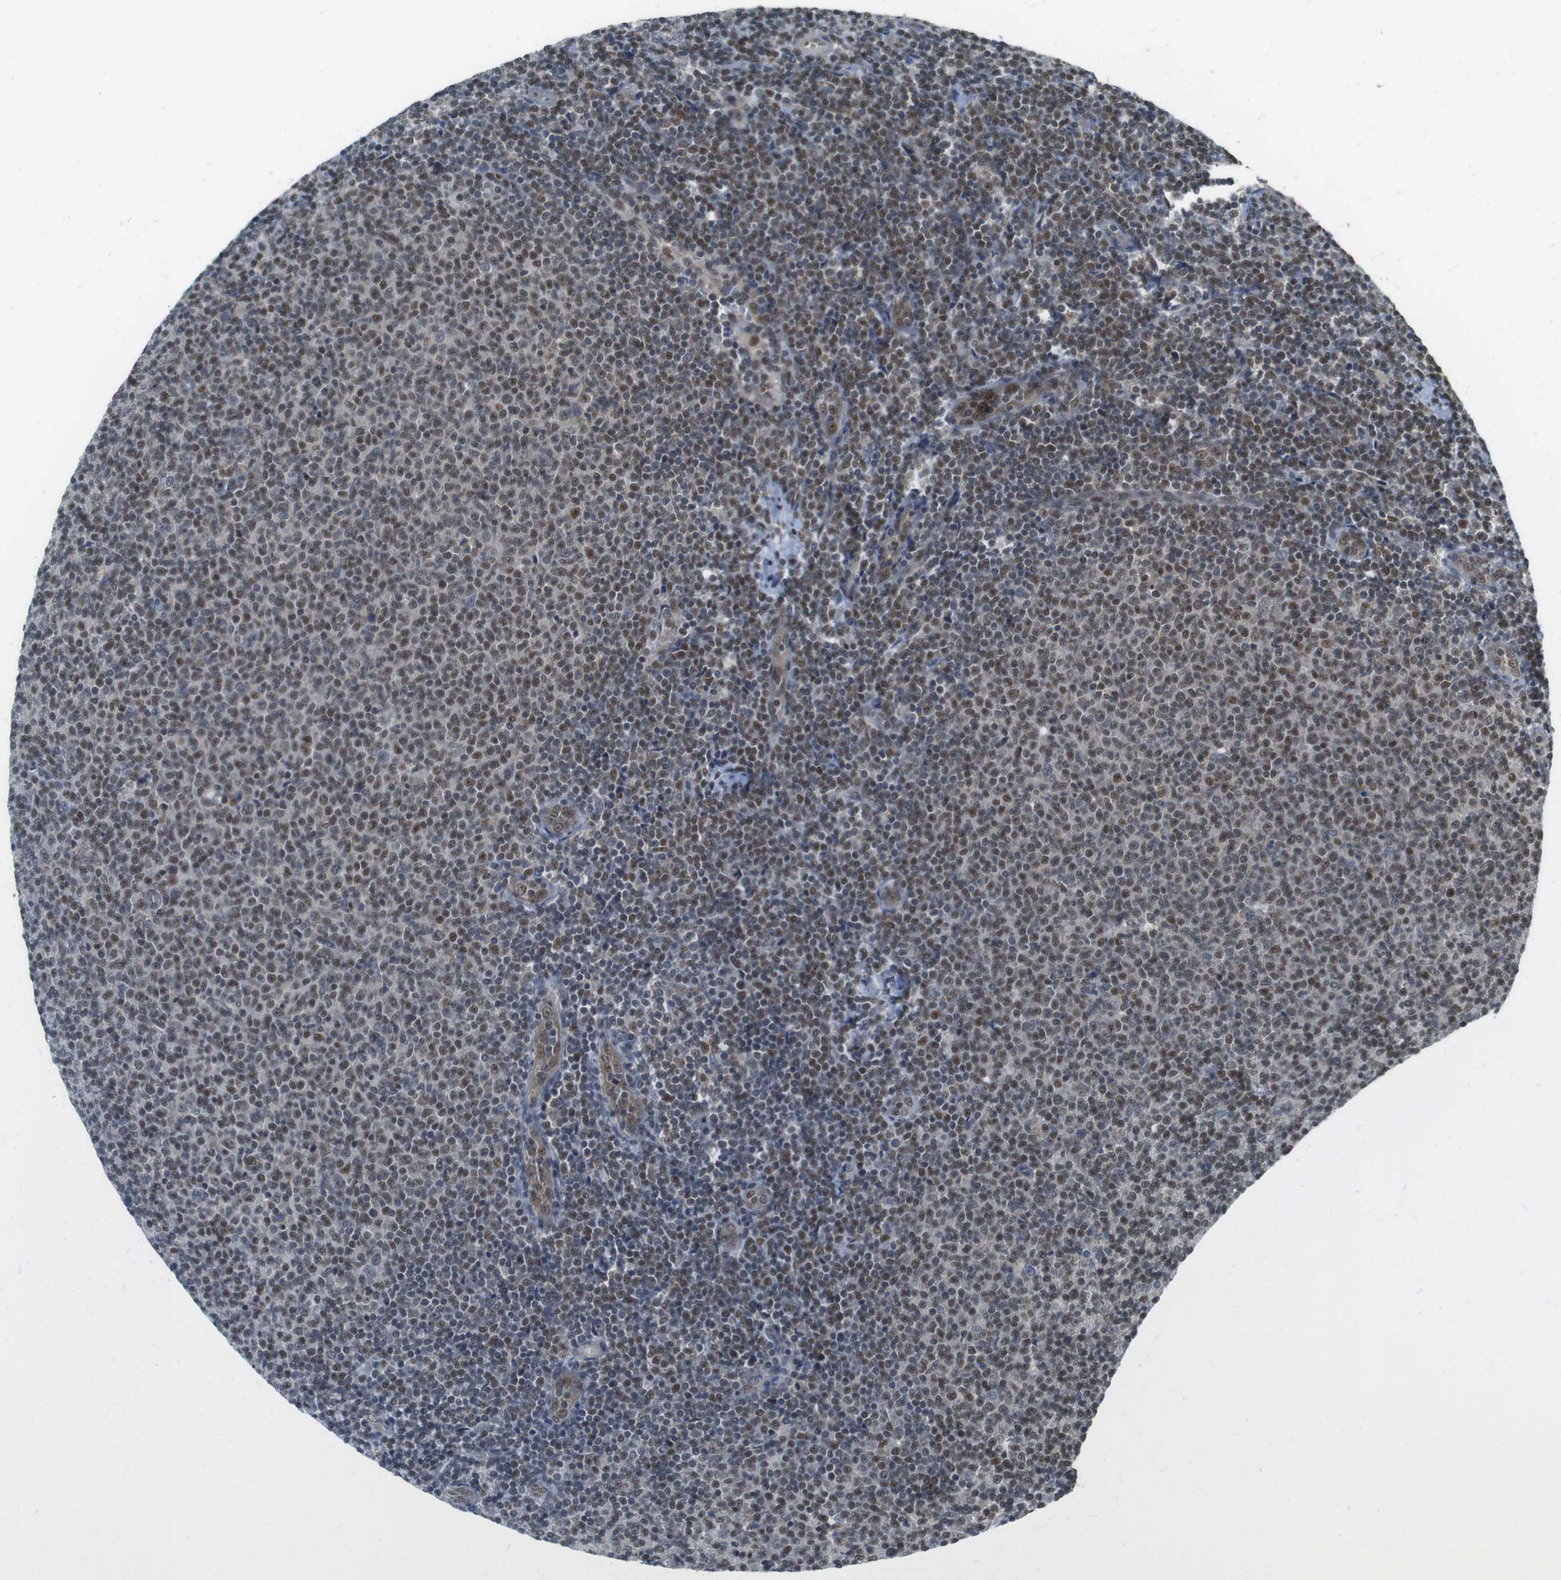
{"staining": {"intensity": "moderate", "quantity": ">75%", "location": "nuclear"}, "tissue": "lymphoma", "cell_type": "Tumor cells", "image_type": "cancer", "snomed": [{"axis": "morphology", "description": "Malignant lymphoma, non-Hodgkin's type, Low grade"}, {"axis": "topography", "description": "Lymph node"}], "caption": "Tumor cells show moderate nuclear staining in approximately >75% of cells in lymphoma. The protein is shown in brown color, while the nuclei are stained blue.", "gene": "MAPKAPK5", "patient": {"sex": "male", "age": 66}}